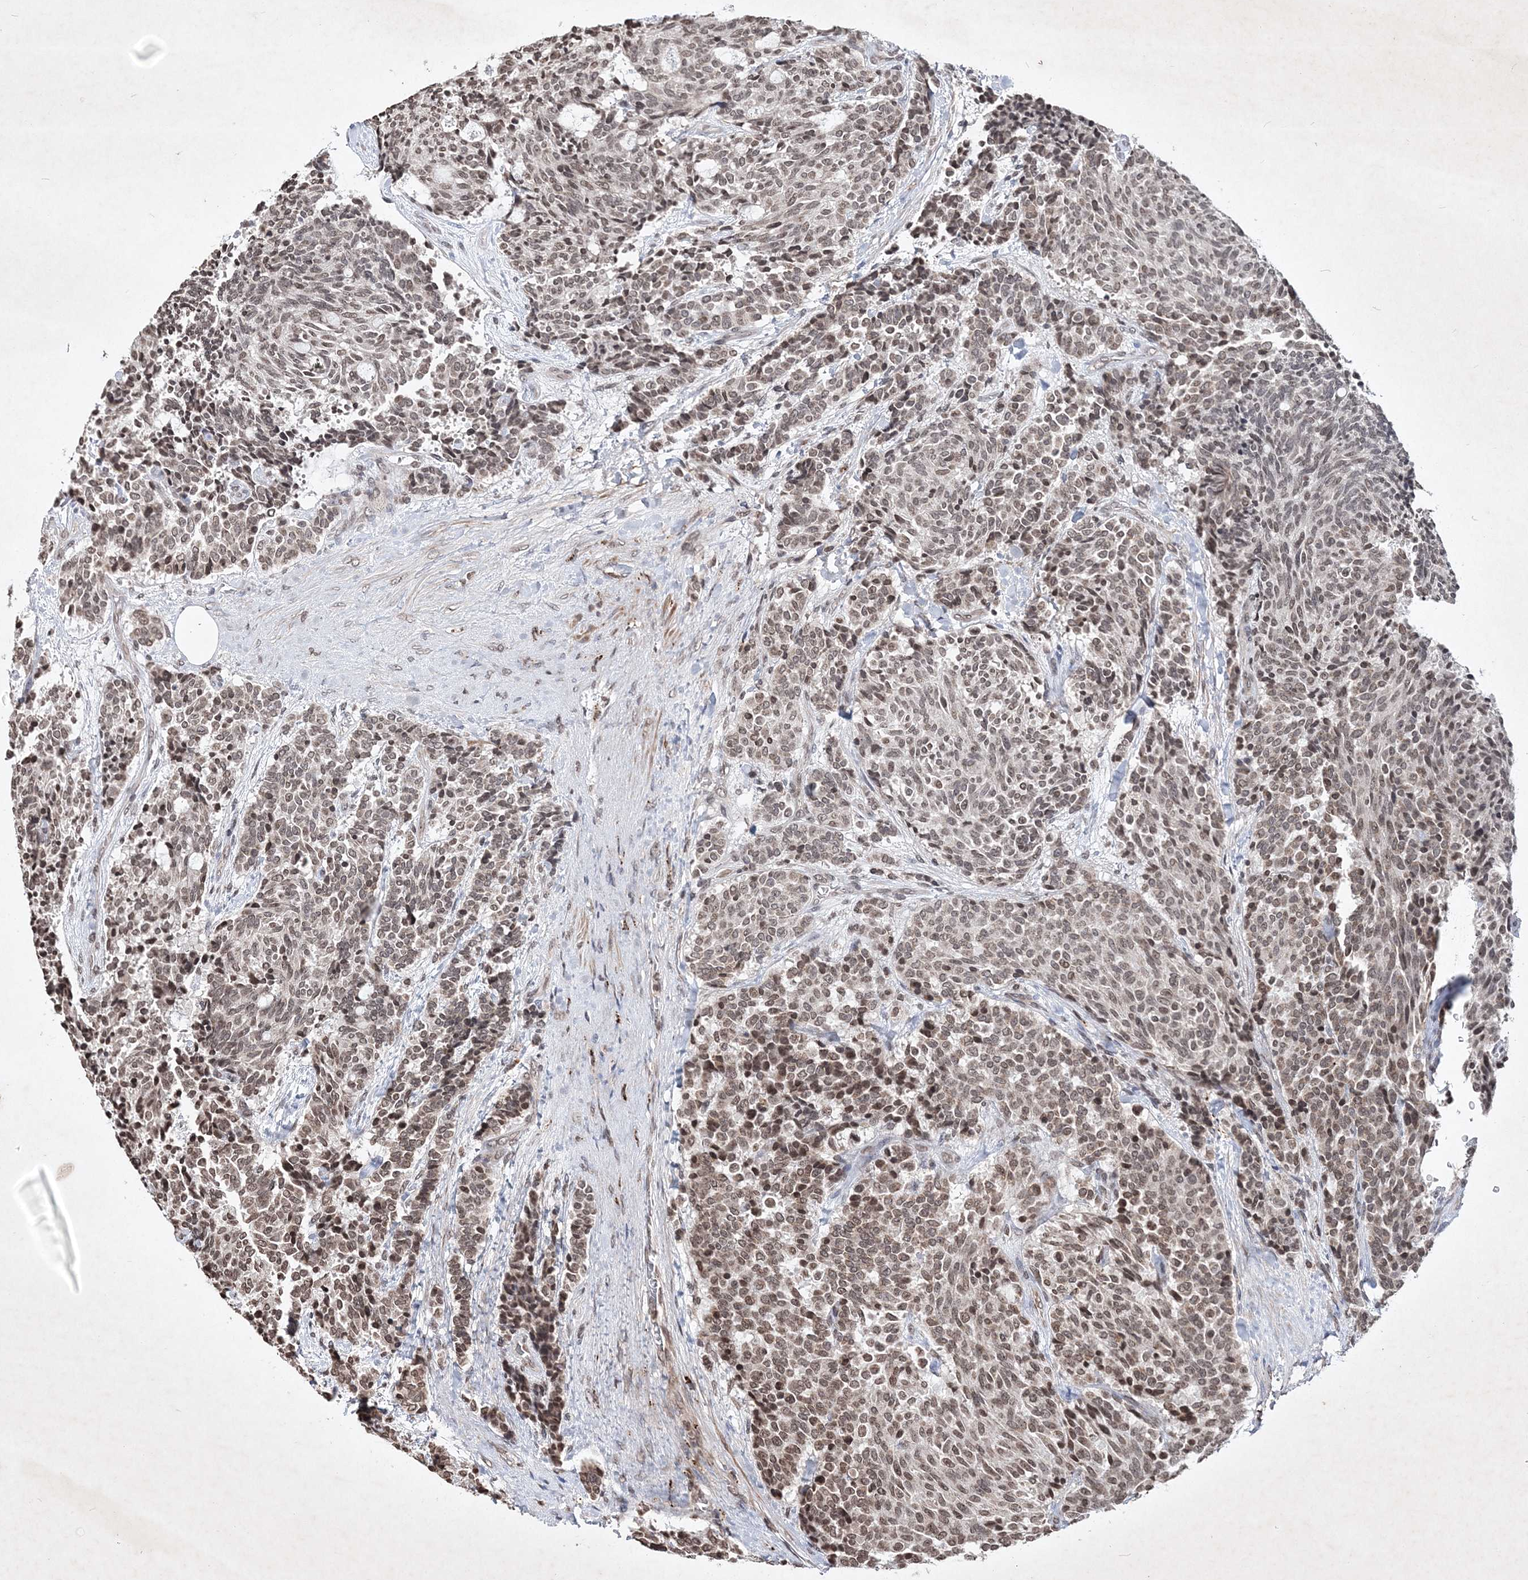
{"staining": {"intensity": "moderate", "quantity": ">75%", "location": "nuclear"}, "tissue": "carcinoid", "cell_type": "Tumor cells", "image_type": "cancer", "snomed": [{"axis": "morphology", "description": "Carcinoid, malignant, NOS"}, {"axis": "topography", "description": "Pancreas"}], "caption": "Carcinoid (malignant) was stained to show a protein in brown. There is medium levels of moderate nuclear positivity in about >75% of tumor cells.", "gene": "SOWAHB", "patient": {"sex": "female", "age": 54}}